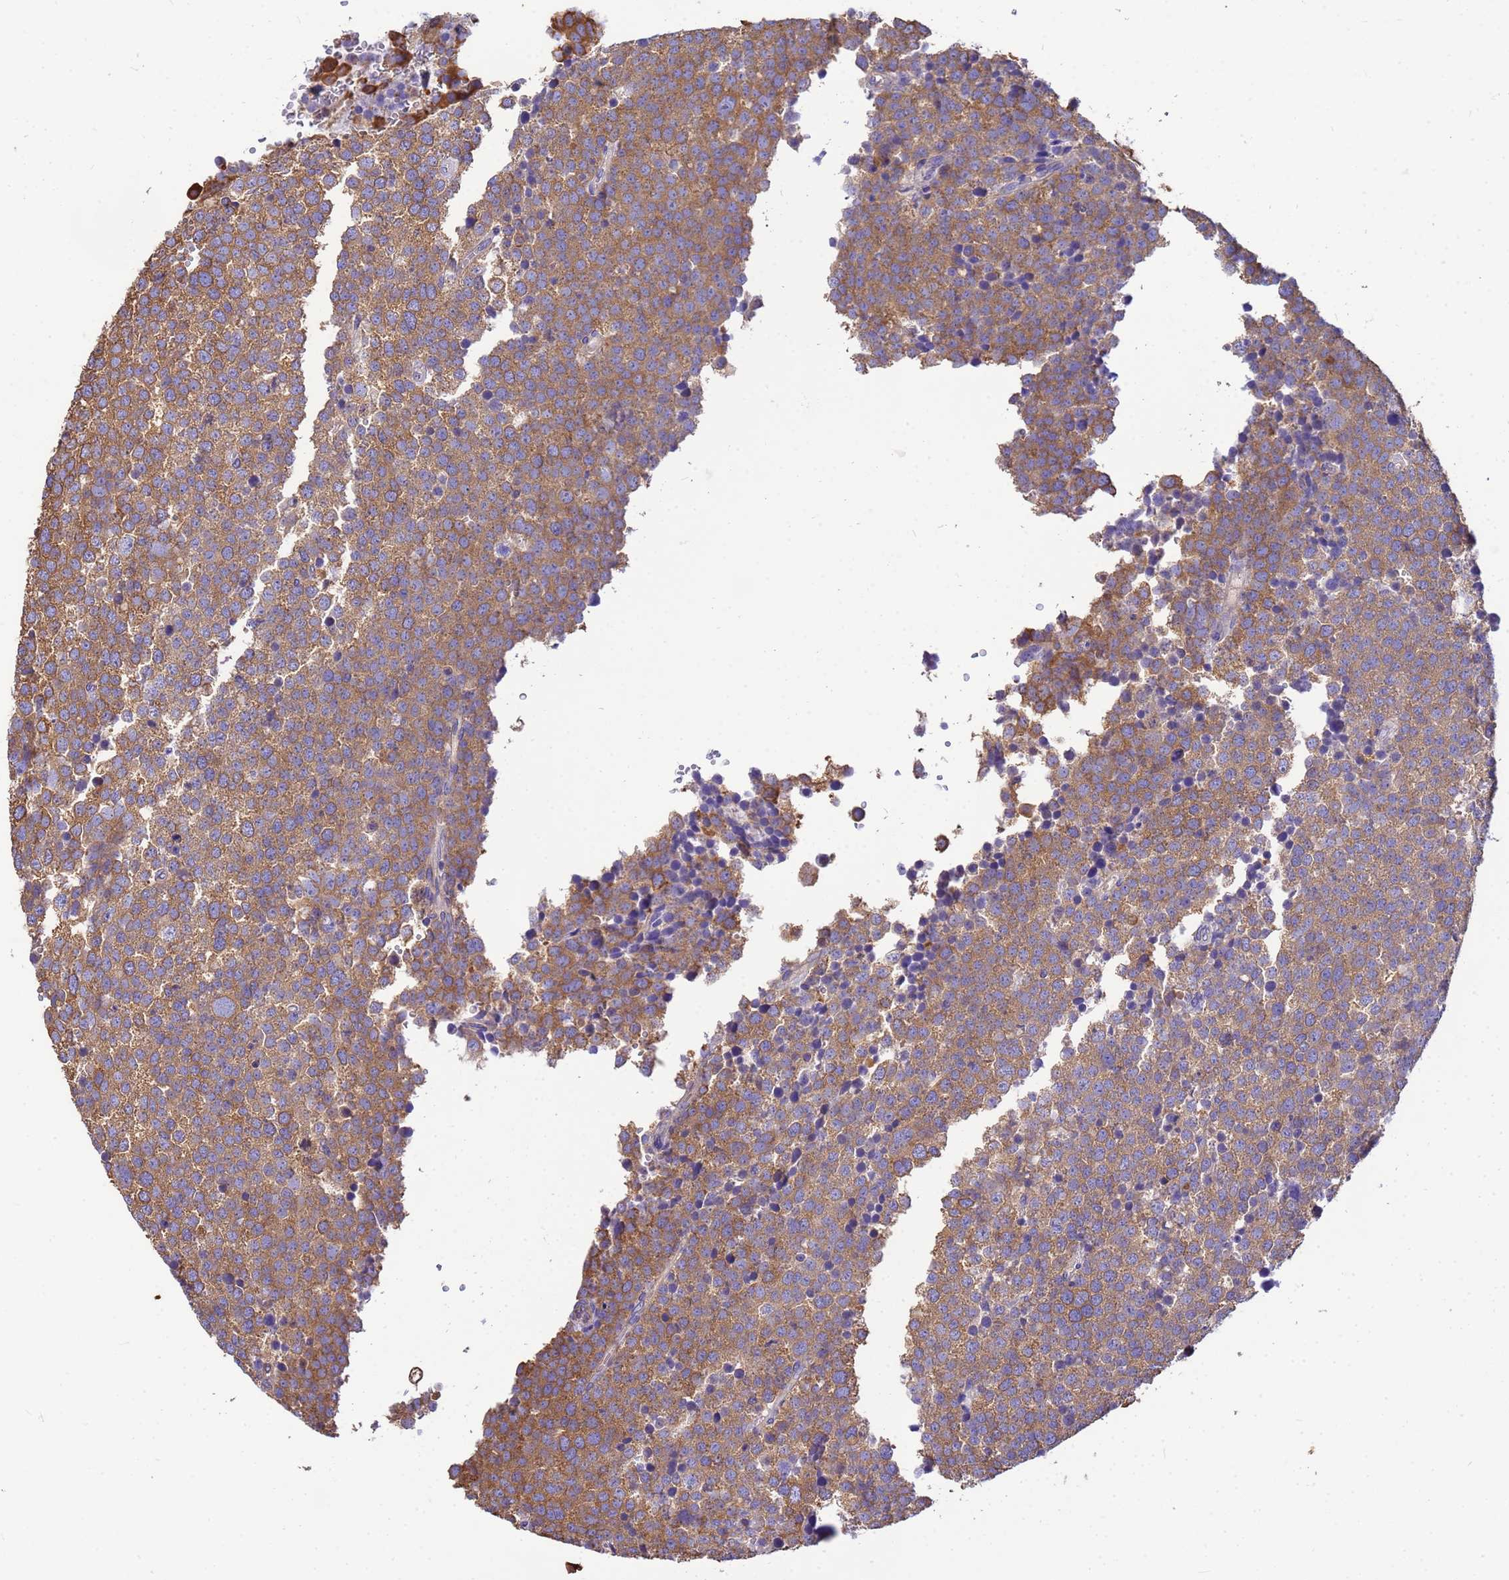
{"staining": {"intensity": "moderate", "quantity": ">75%", "location": "cytoplasmic/membranous"}, "tissue": "testis cancer", "cell_type": "Tumor cells", "image_type": "cancer", "snomed": [{"axis": "morphology", "description": "Seminoma, NOS"}, {"axis": "topography", "description": "Testis"}], "caption": "Moderate cytoplasmic/membranous protein staining is identified in approximately >75% of tumor cells in seminoma (testis).", "gene": "TUBB1", "patient": {"sex": "male", "age": 71}}